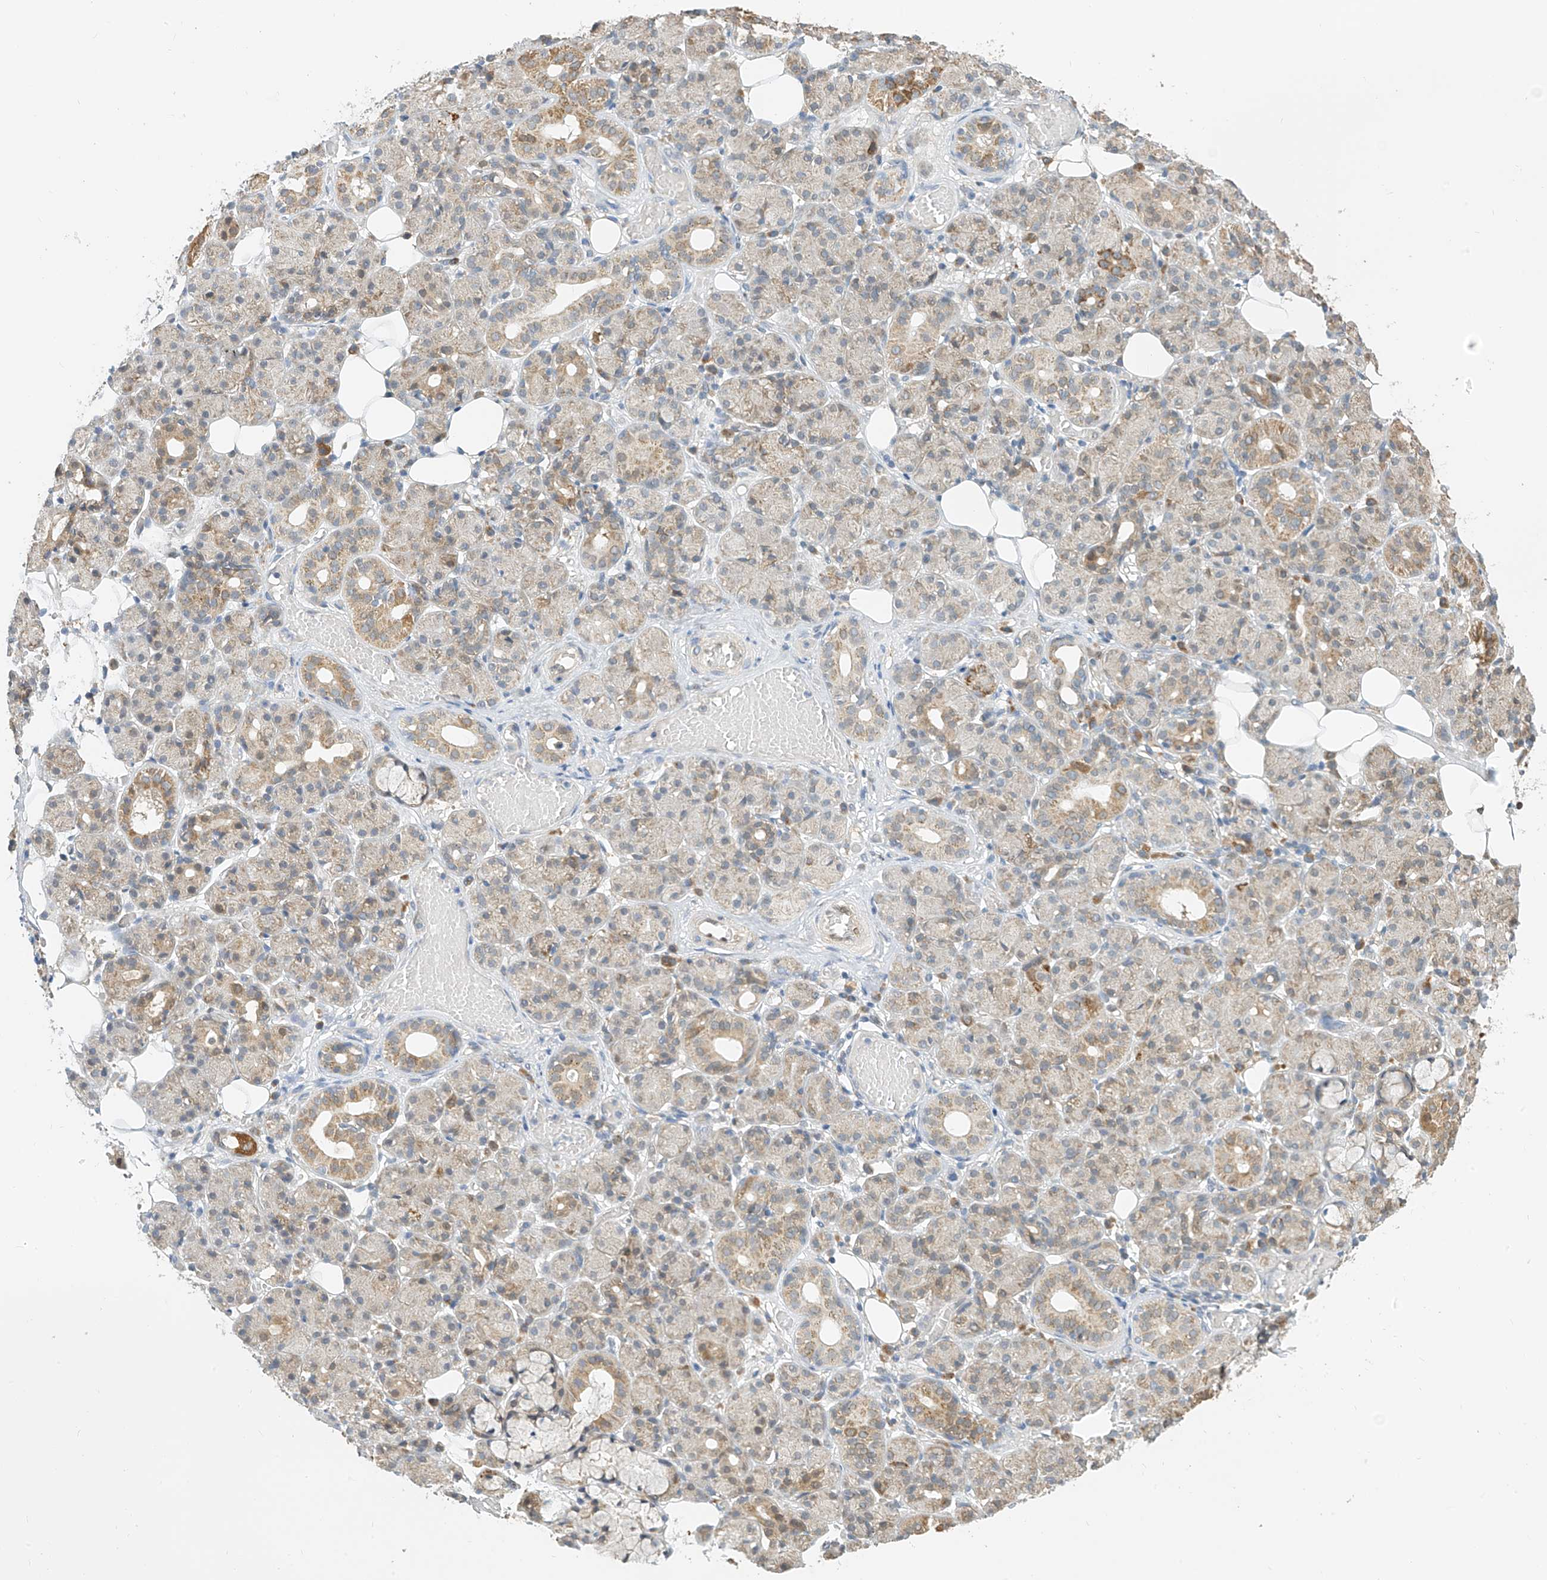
{"staining": {"intensity": "moderate", "quantity": "<25%", "location": "cytoplasmic/membranous"}, "tissue": "salivary gland", "cell_type": "Glandular cells", "image_type": "normal", "snomed": [{"axis": "morphology", "description": "Normal tissue, NOS"}, {"axis": "topography", "description": "Salivary gland"}], "caption": "Protein staining shows moderate cytoplasmic/membranous positivity in approximately <25% of glandular cells in unremarkable salivary gland.", "gene": "PPA2", "patient": {"sex": "male", "age": 63}}